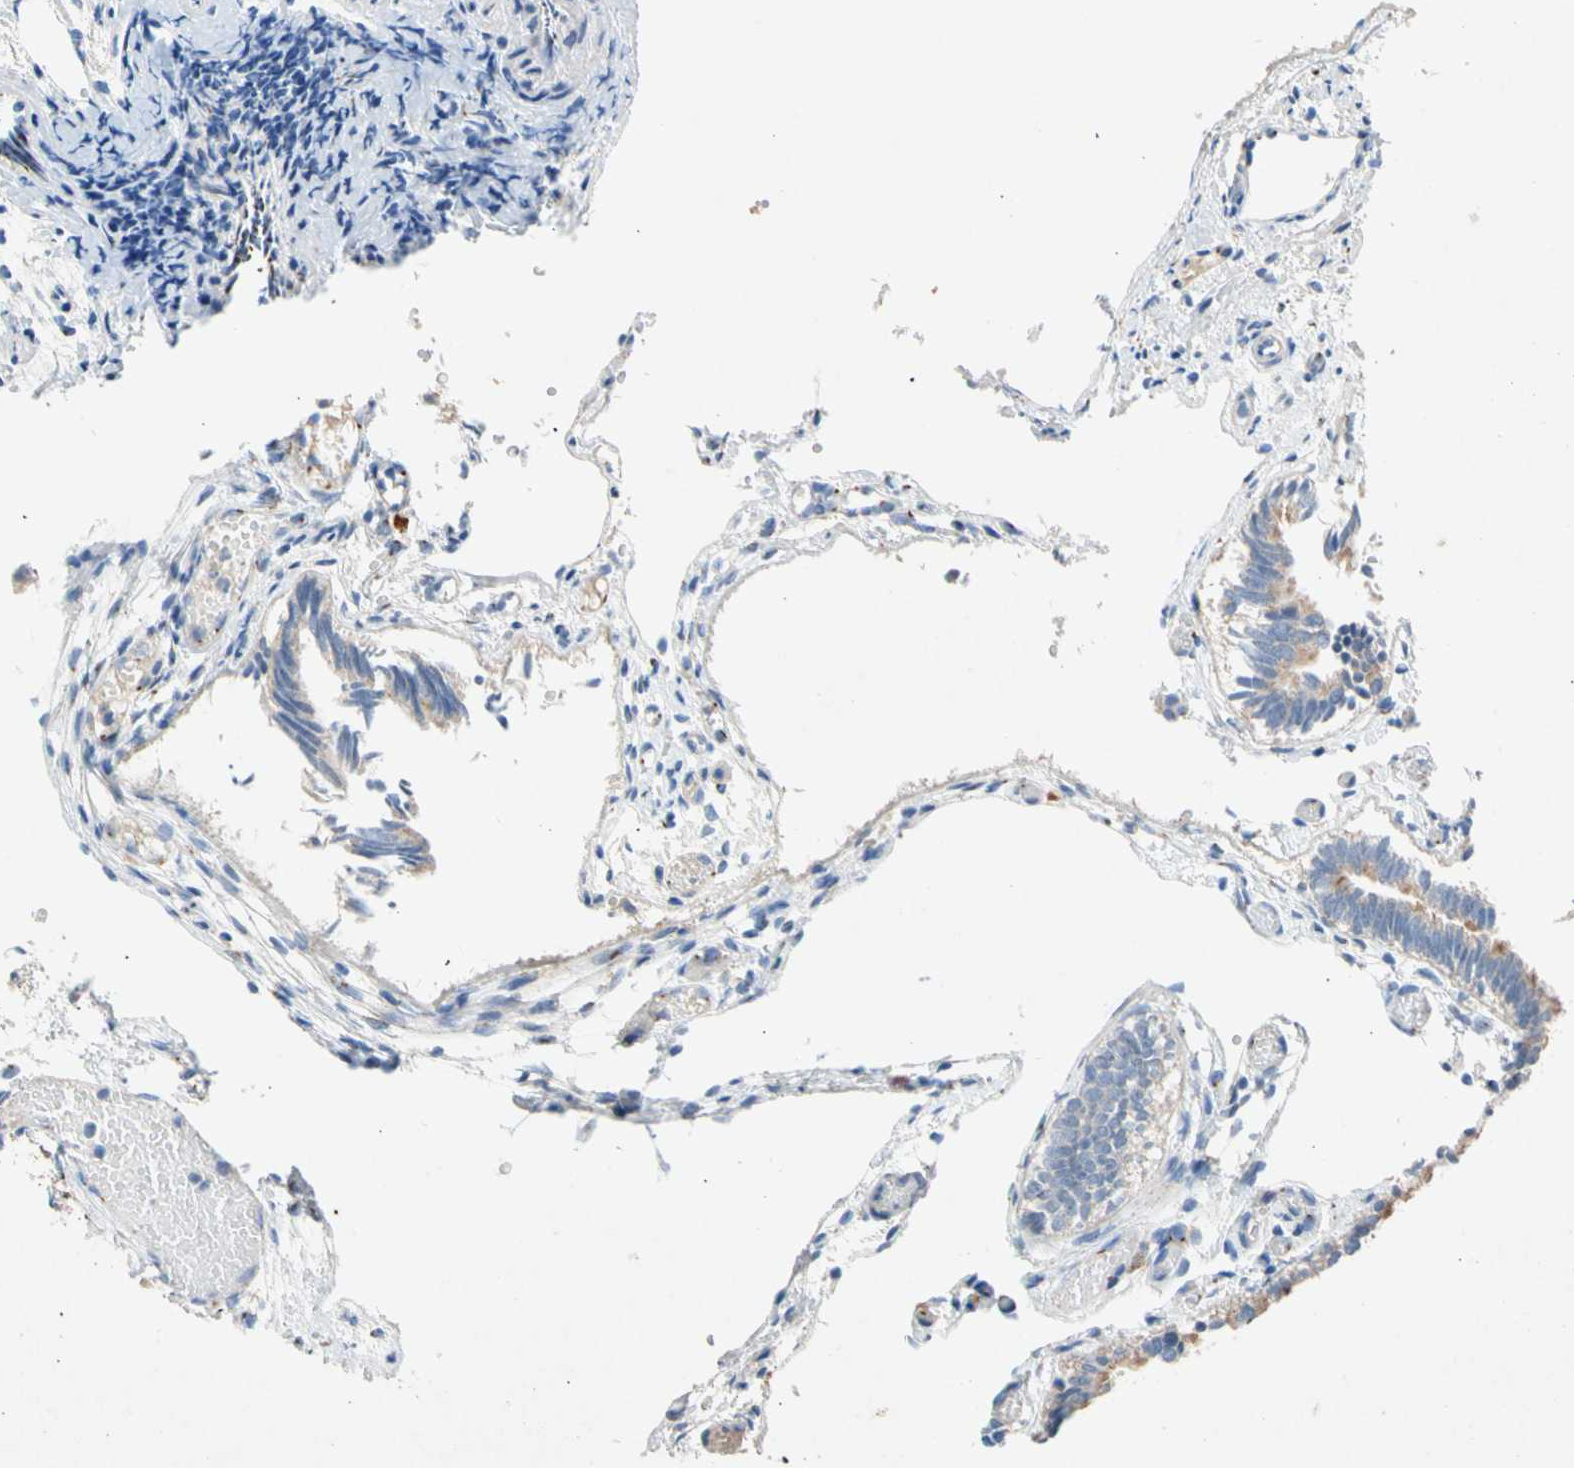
{"staining": {"intensity": "moderate", "quantity": "25%-75%", "location": "cytoplasmic/membranous"}, "tissue": "fallopian tube", "cell_type": "Glandular cells", "image_type": "normal", "snomed": [{"axis": "morphology", "description": "Normal tissue, NOS"}, {"axis": "topography", "description": "Fallopian tube"}], "caption": "This is a photomicrograph of IHC staining of normal fallopian tube, which shows moderate expression in the cytoplasmic/membranous of glandular cells.", "gene": "GASK1B", "patient": {"sex": "female", "age": 29}}